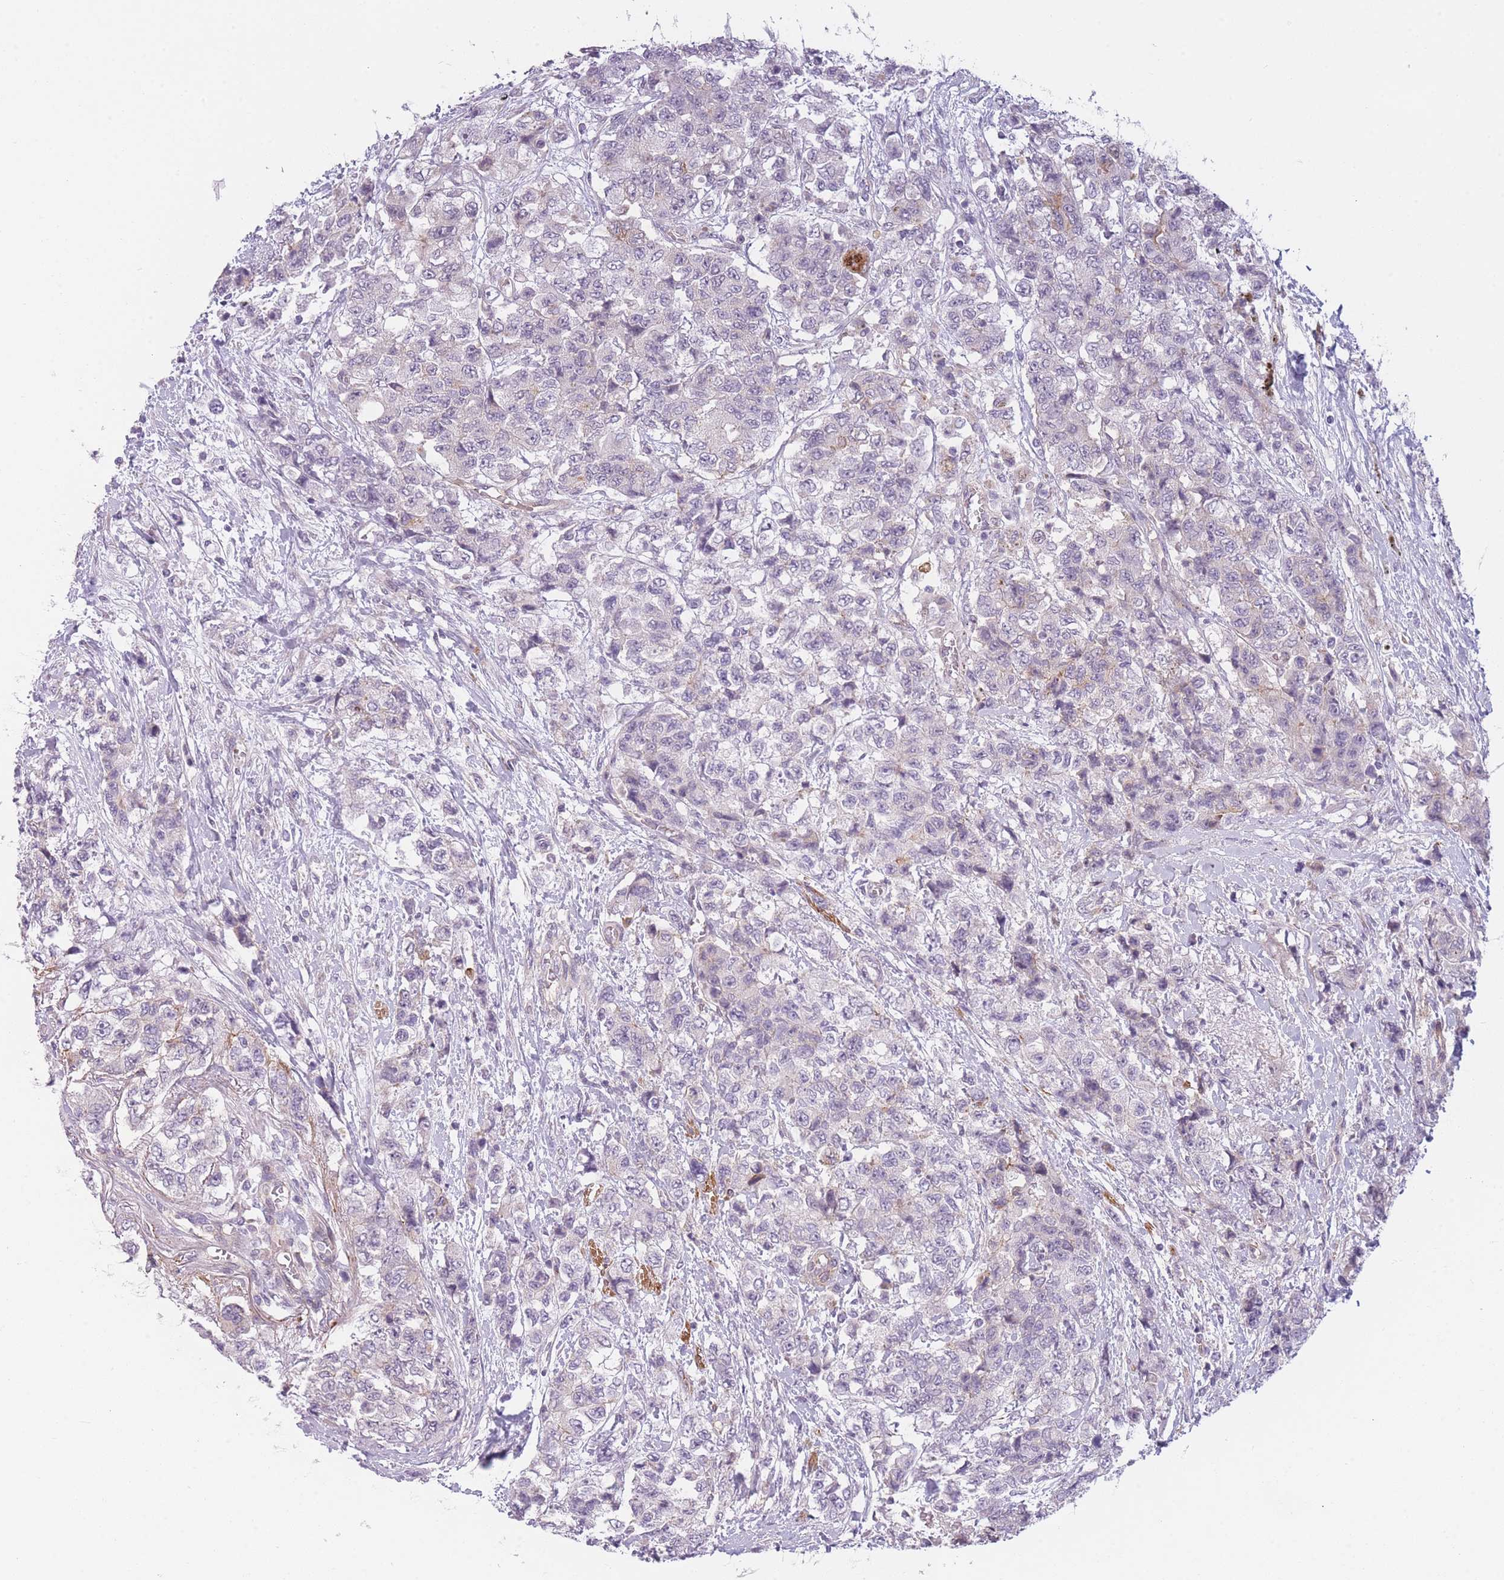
{"staining": {"intensity": "negative", "quantity": "none", "location": "none"}, "tissue": "urothelial cancer", "cell_type": "Tumor cells", "image_type": "cancer", "snomed": [{"axis": "morphology", "description": "Urothelial carcinoma, High grade"}, {"axis": "topography", "description": "Urinary bladder"}], "caption": "An immunohistochemistry (IHC) micrograph of urothelial cancer is shown. There is no staining in tumor cells of urothelial cancer.", "gene": "SLC7A6", "patient": {"sex": "female", "age": 78}}